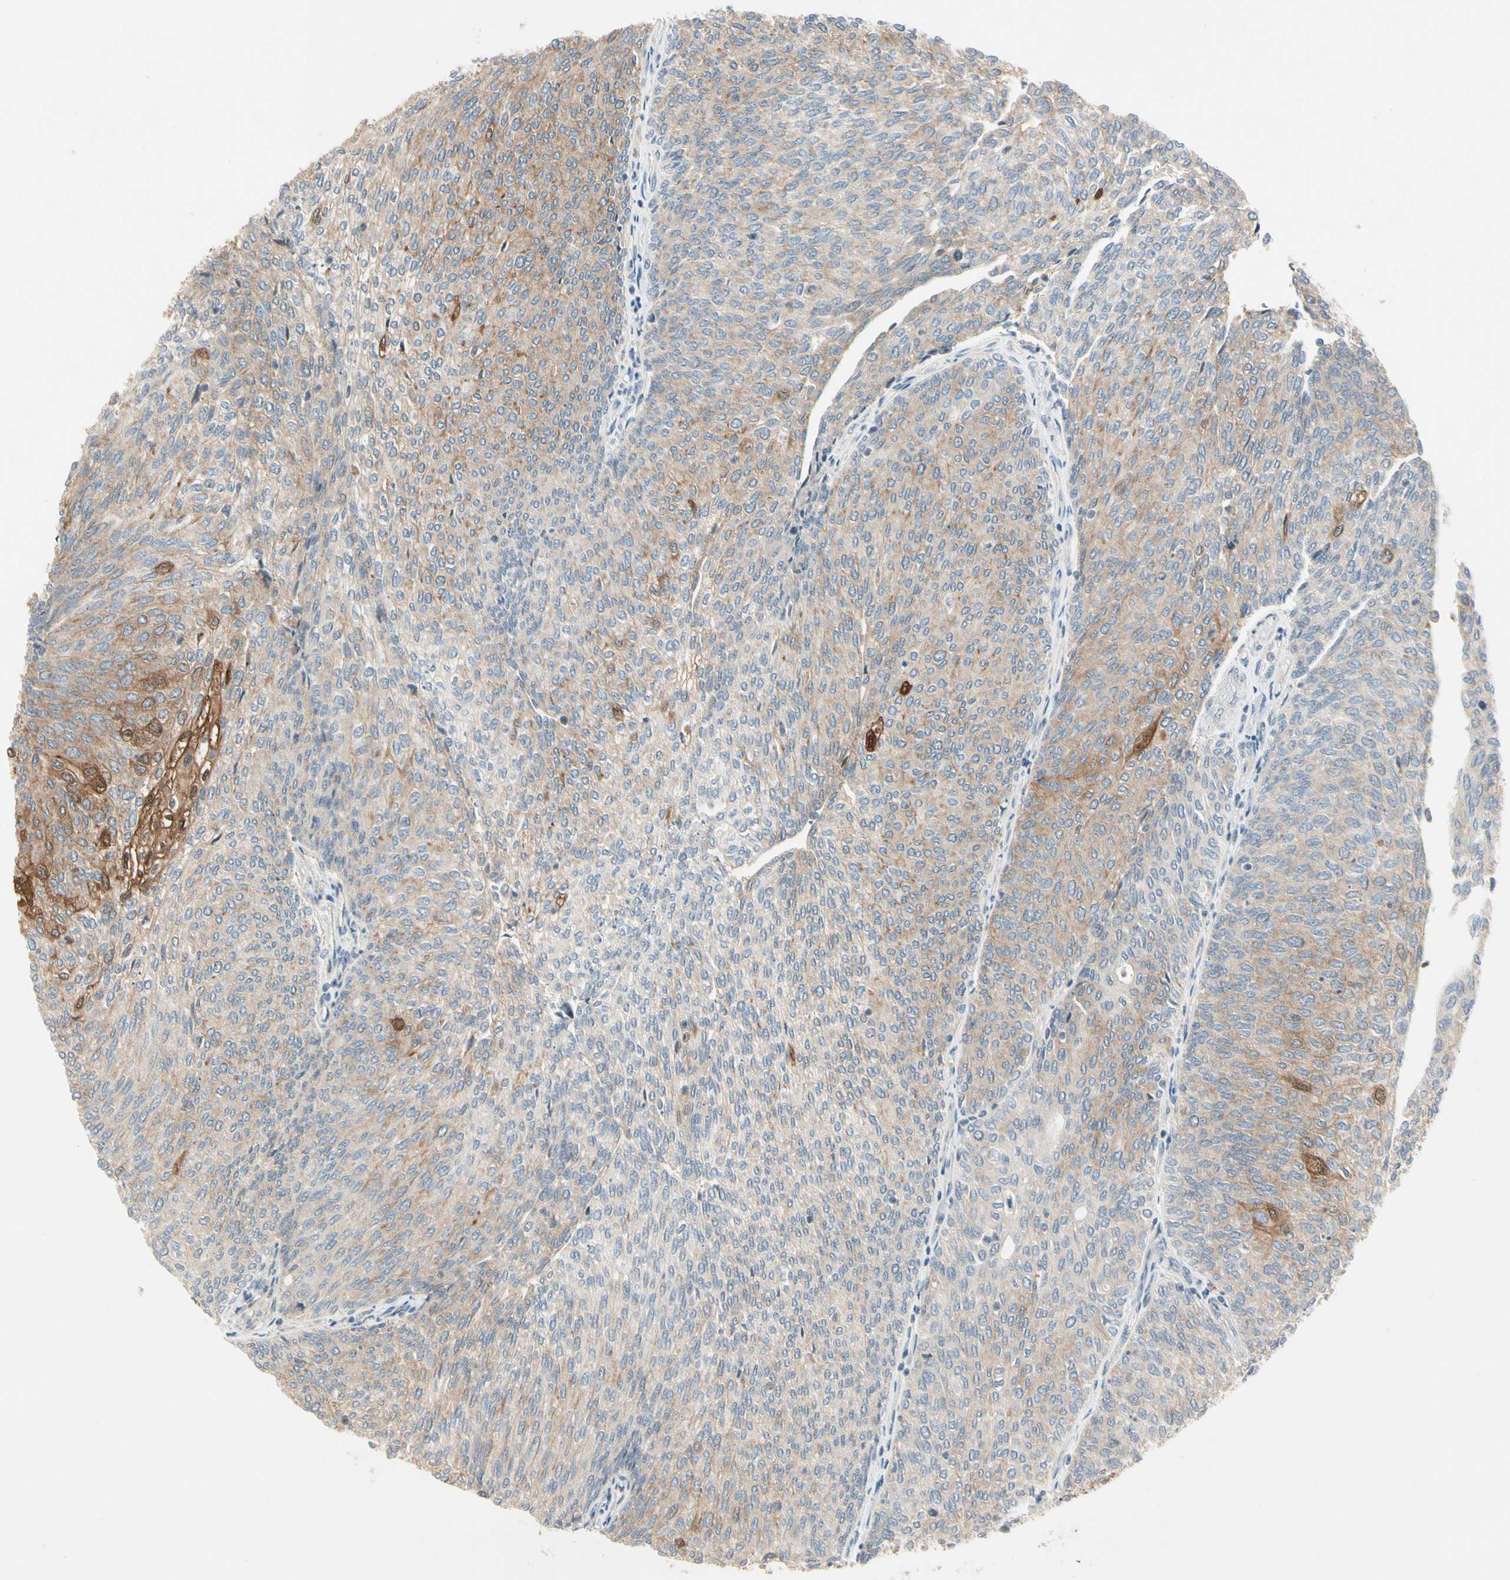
{"staining": {"intensity": "weak", "quantity": ">75%", "location": "cytoplasmic/membranous"}, "tissue": "urothelial cancer", "cell_type": "Tumor cells", "image_type": "cancer", "snomed": [{"axis": "morphology", "description": "Urothelial carcinoma, Low grade"}, {"axis": "topography", "description": "Urinary bladder"}], "caption": "There is low levels of weak cytoplasmic/membranous expression in tumor cells of urothelial carcinoma (low-grade), as demonstrated by immunohistochemical staining (brown color).", "gene": "ICAM5", "patient": {"sex": "female", "age": 79}}